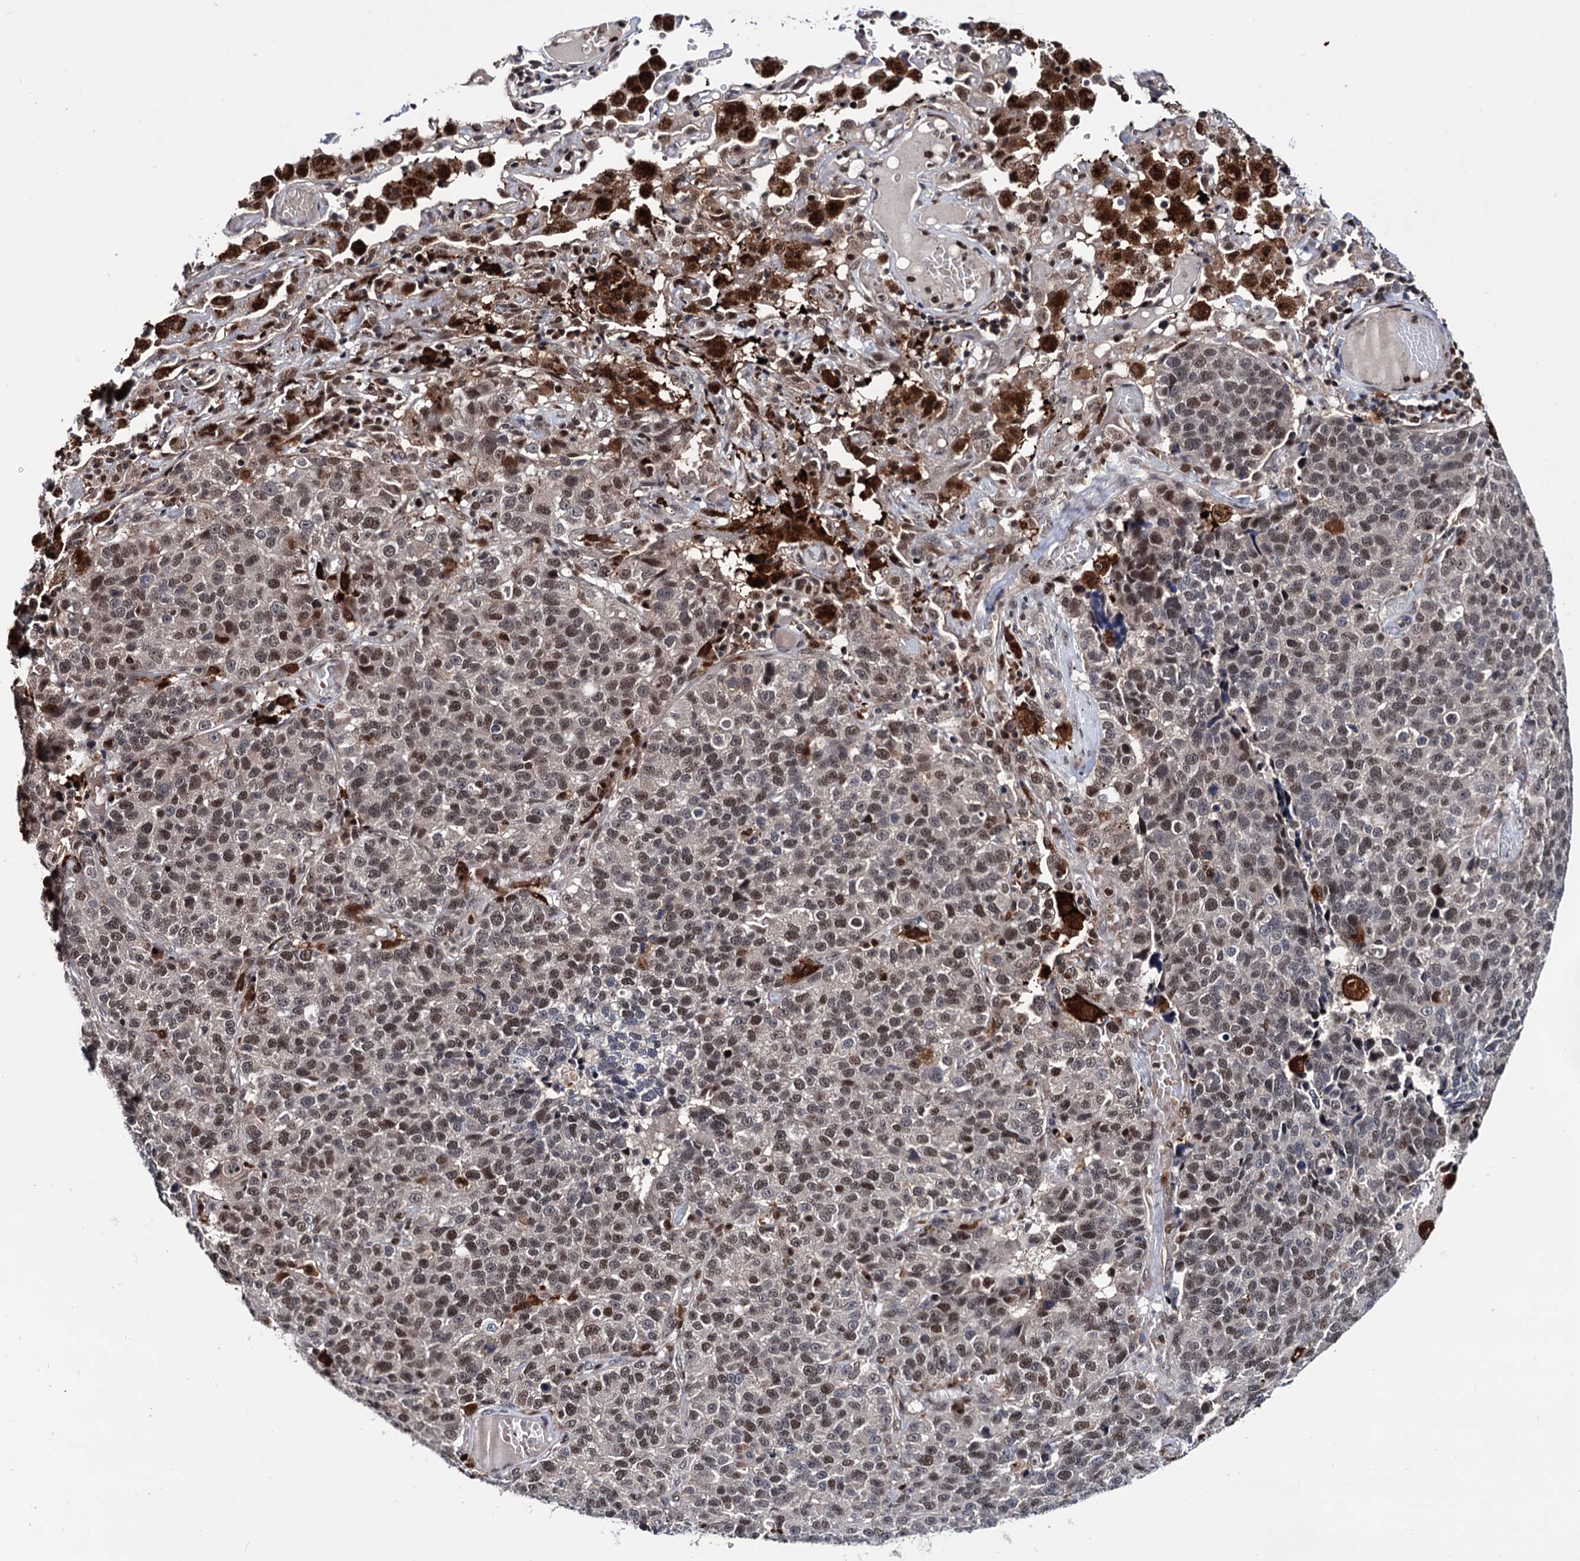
{"staining": {"intensity": "moderate", "quantity": ">75%", "location": "nuclear"}, "tissue": "lung cancer", "cell_type": "Tumor cells", "image_type": "cancer", "snomed": [{"axis": "morphology", "description": "Adenocarcinoma, NOS"}, {"axis": "topography", "description": "Lung"}], "caption": "Lung cancer (adenocarcinoma) was stained to show a protein in brown. There is medium levels of moderate nuclear positivity in about >75% of tumor cells. The protein of interest is stained brown, and the nuclei are stained in blue (DAB IHC with brightfield microscopy, high magnification).", "gene": "RNASEH2B", "patient": {"sex": "male", "age": 49}}